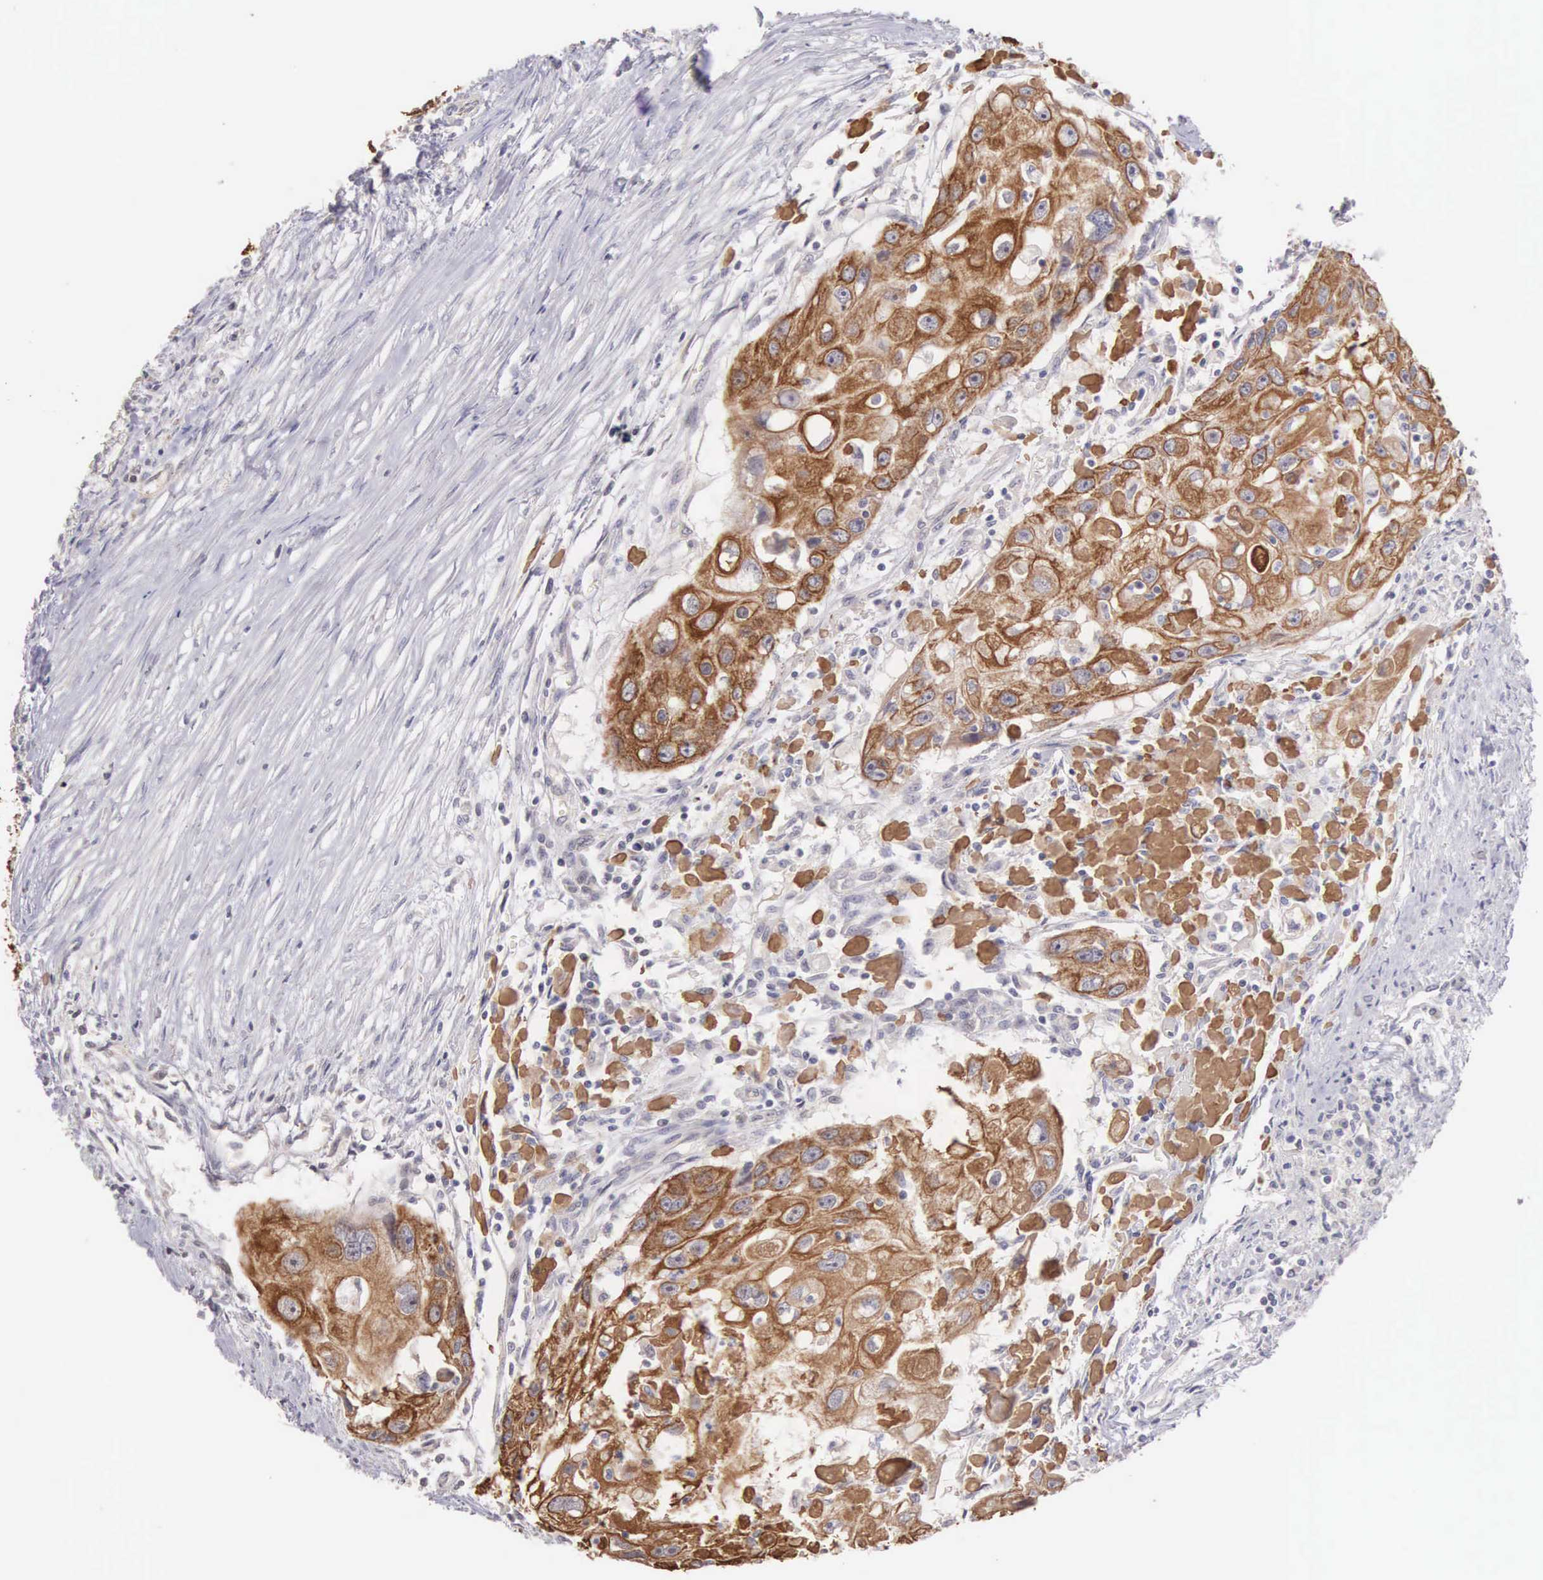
{"staining": {"intensity": "strong", "quantity": ">75%", "location": "cytoplasmic/membranous"}, "tissue": "head and neck cancer", "cell_type": "Tumor cells", "image_type": "cancer", "snomed": [{"axis": "morphology", "description": "Squamous cell carcinoma, NOS"}, {"axis": "topography", "description": "Head-Neck"}], "caption": "The photomicrograph shows staining of head and neck cancer (squamous cell carcinoma), revealing strong cytoplasmic/membranous protein positivity (brown color) within tumor cells. (Brightfield microscopy of DAB IHC at high magnification).", "gene": "PIR", "patient": {"sex": "male", "age": 64}}